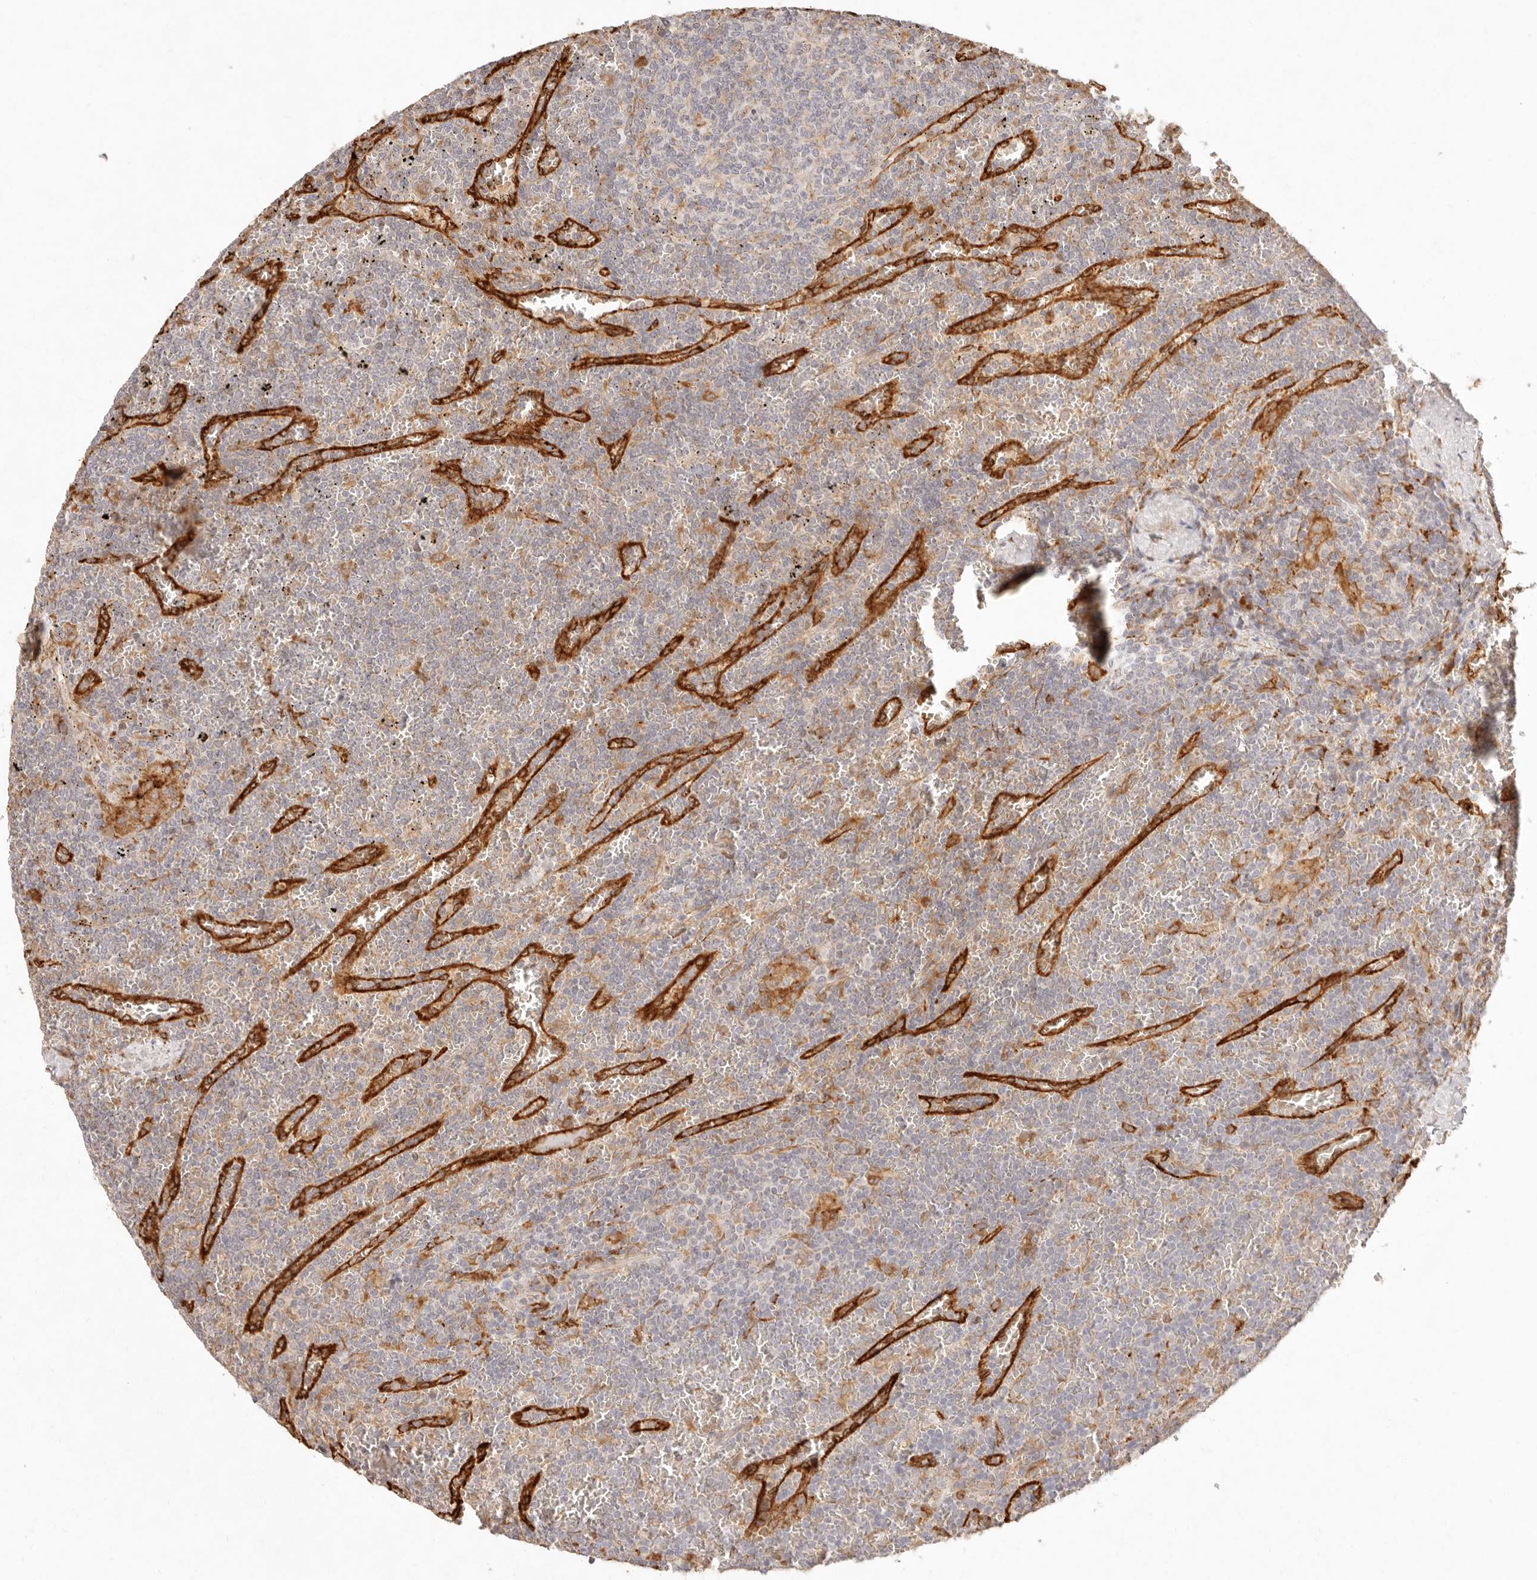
{"staining": {"intensity": "negative", "quantity": "none", "location": "none"}, "tissue": "lymphoma", "cell_type": "Tumor cells", "image_type": "cancer", "snomed": [{"axis": "morphology", "description": "Malignant lymphoma, non-Hodgkin's type, Low grade"}, {"axis": "topography", "description": "Spleen"}], "caption": "Immunohistochemistry (IHC) of human lymphoma exhibits no positivity in tumor cells. (IHC, brightfield microscopy, high magnification).", "gene": "C1orf127", "patient": {"sex": "female", "age": 19}}